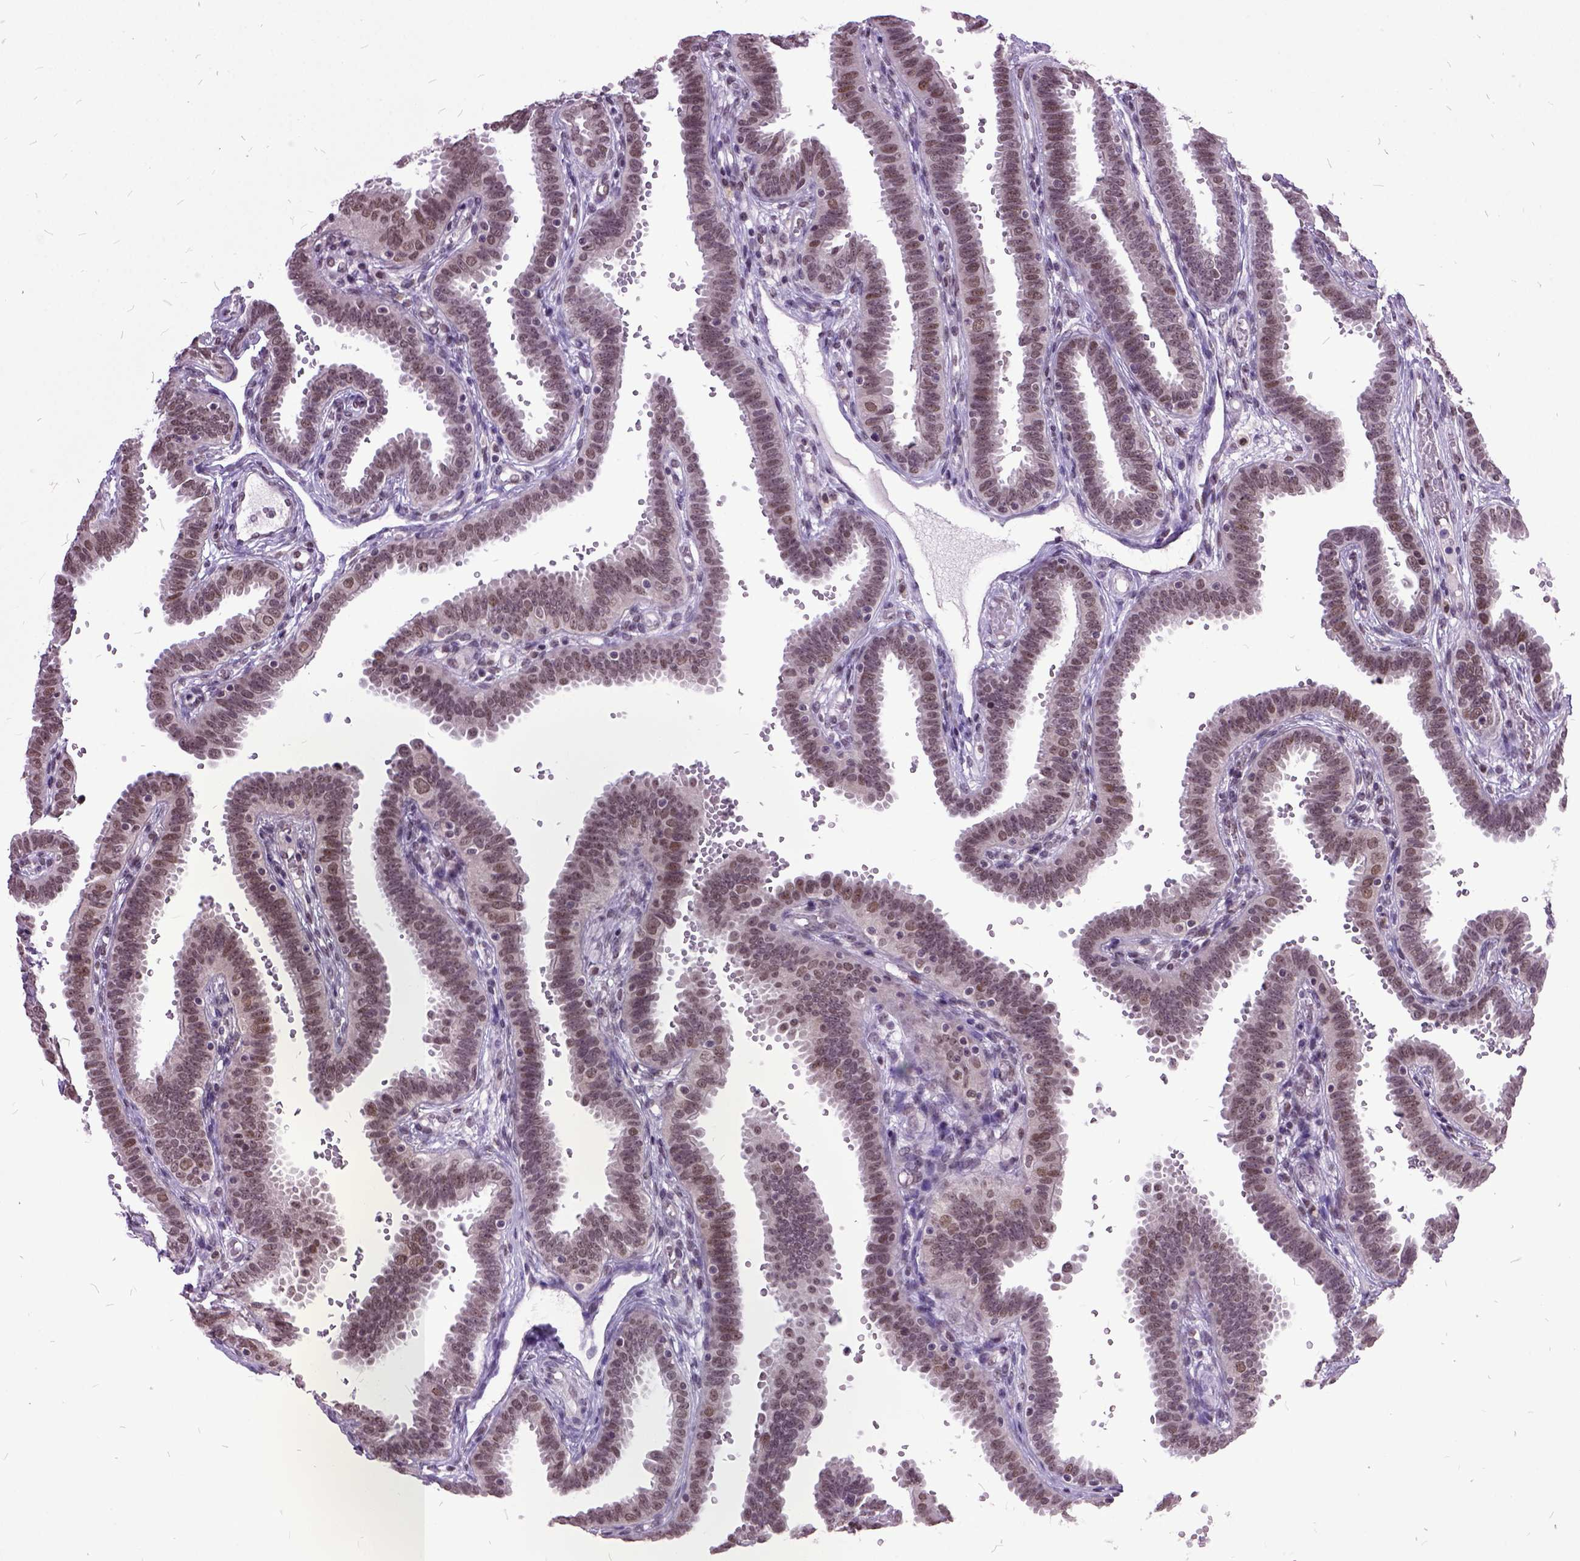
{"staining": {"intensity": "moderate", "quantity": ">75%", "location": "nuclear"}, "tissue": "fallopian tube", "cell_type": "Glandular cells", "image_type": "normal", "snomed": [{"axis": "morphology", "description": "Normal tissue, NOS"}, {"axis": "topography", "description": "Fallopian tube"}], "caption": "Fallopian tube was stained to show a protein in brown. There is medium levels of moderate nuclear expression in approximately >75% of glandular cells. (Stains: DAB (3,3'-diaminobenzidine) in brown, nuclei in blue, Microscopy: brightfield microscopy at high magnification).", "gene": "ORC5", "patient": {"sex": "female", "age": 37}}